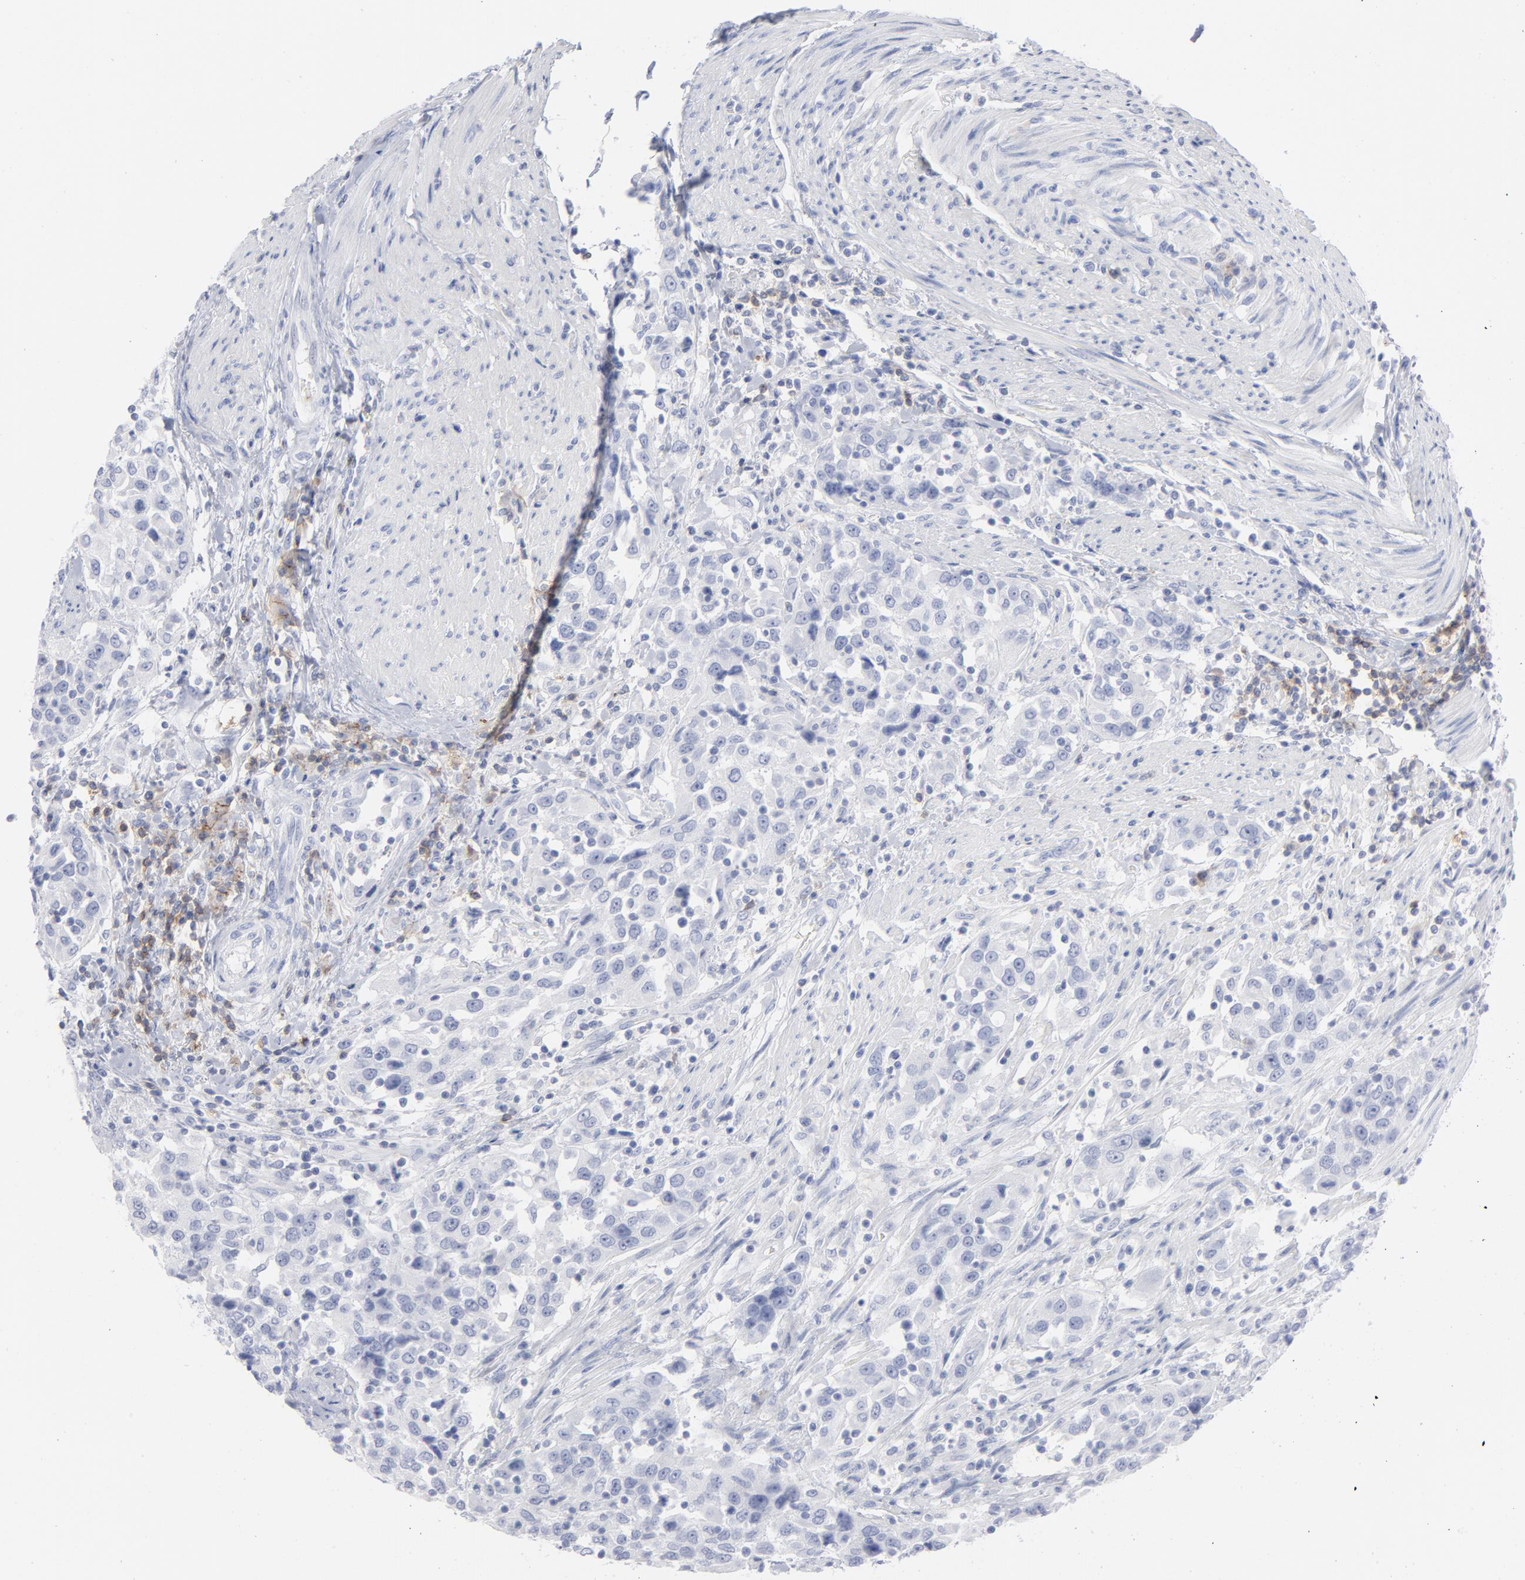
{"staining": {"intensity": "negative", "quantity": "none", "location": "none"}, "tissue": "urothelial cancer", "cell_type": "Tumor cells", "image_type": "cancer", "snomed": [{"axis": "morphology", "description": "Urothelial carcinoma, High grade"}, {"axis": "topography", "description": "Urinary bladder"}], "caption": "A micrograph of human high-grade urothelial carcinoma is negative for staining in tumor cells.", "gene": "P2RY8", "patient": {"sex": "female", "age": 80}}